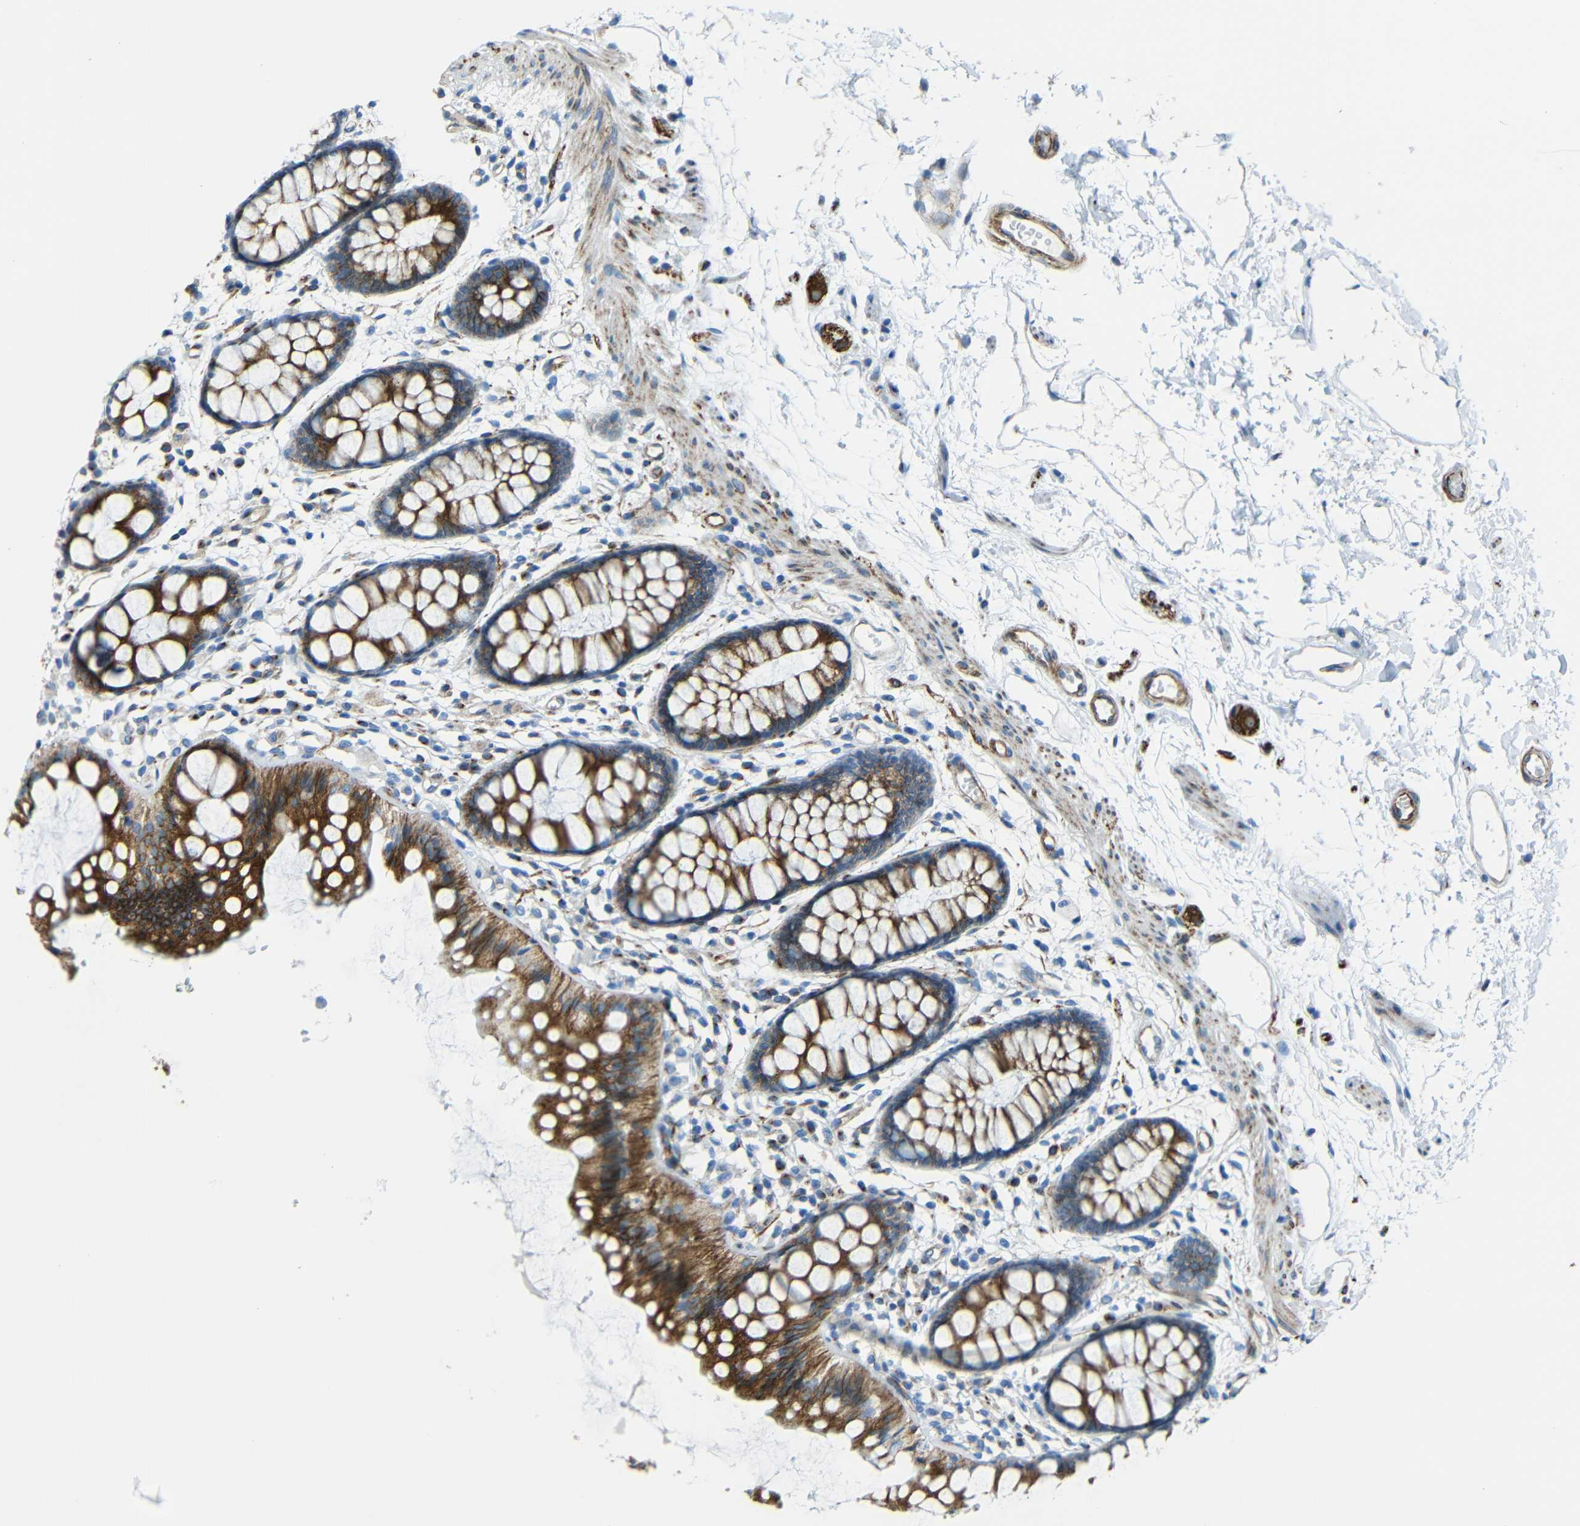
{"staining": {"intensity": "strong", "quantity": ">75%", "location": "cytoplasmic/membranous"}, "tissue": "rectum", "cell_type": "Glandular cells", "image_type": "normal", "snomed": [{"axis": "morphology", "description": "Normal tissue, NOS"}, {"axis": "topography", "description": "Rectum"}], "caption": "The photomicrograph demonstrates a brown stain indicating the presence of a protein in the cytoplasmic/membranous of glandular cells in rectum. (DAB IHC, brown staining for protein, blue staining for nuclei).", "gene": "TUBB4B", "patient": {"sex": "female", "age": 66}}